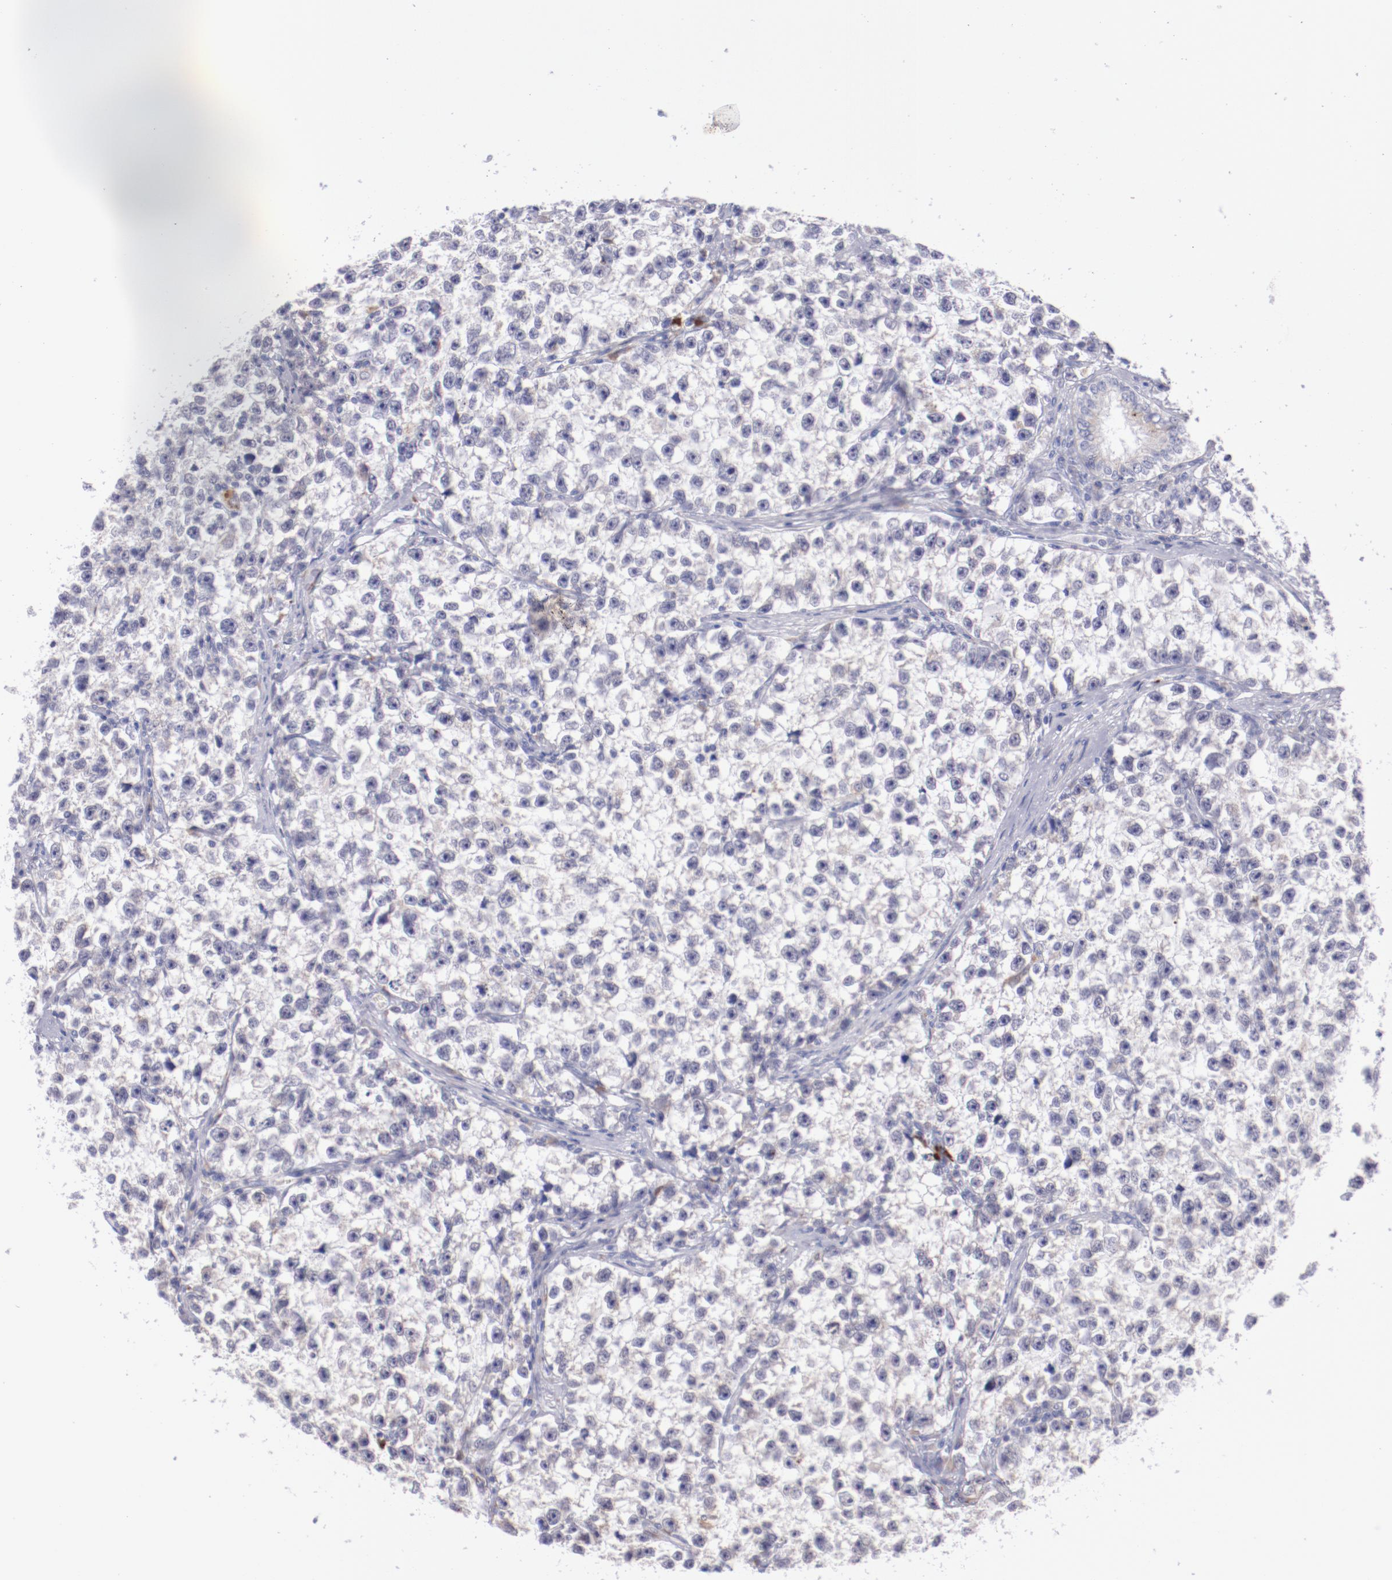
{"staining": {"intensity": "negative", "quantity": "none", "location": "none"}, "tissue": "testis cancer", "cell_type": "Tumor cells", "image_type": "cancer", "snomed": [{"axis": "morphology", "description": "Seminoma, NOS"}, {"axis": "morphology", "description": "Carcinoma, Embryonal, NOS"}, {"axis": "topography", "description": "Testis"}], "caption": "This is an immunohistochemistry (IHC) micrograph of human testis cancer. There is no staining in tumor cells.", "gene": "TRAF3", "patient": {"sex": "male", "age": 30}}